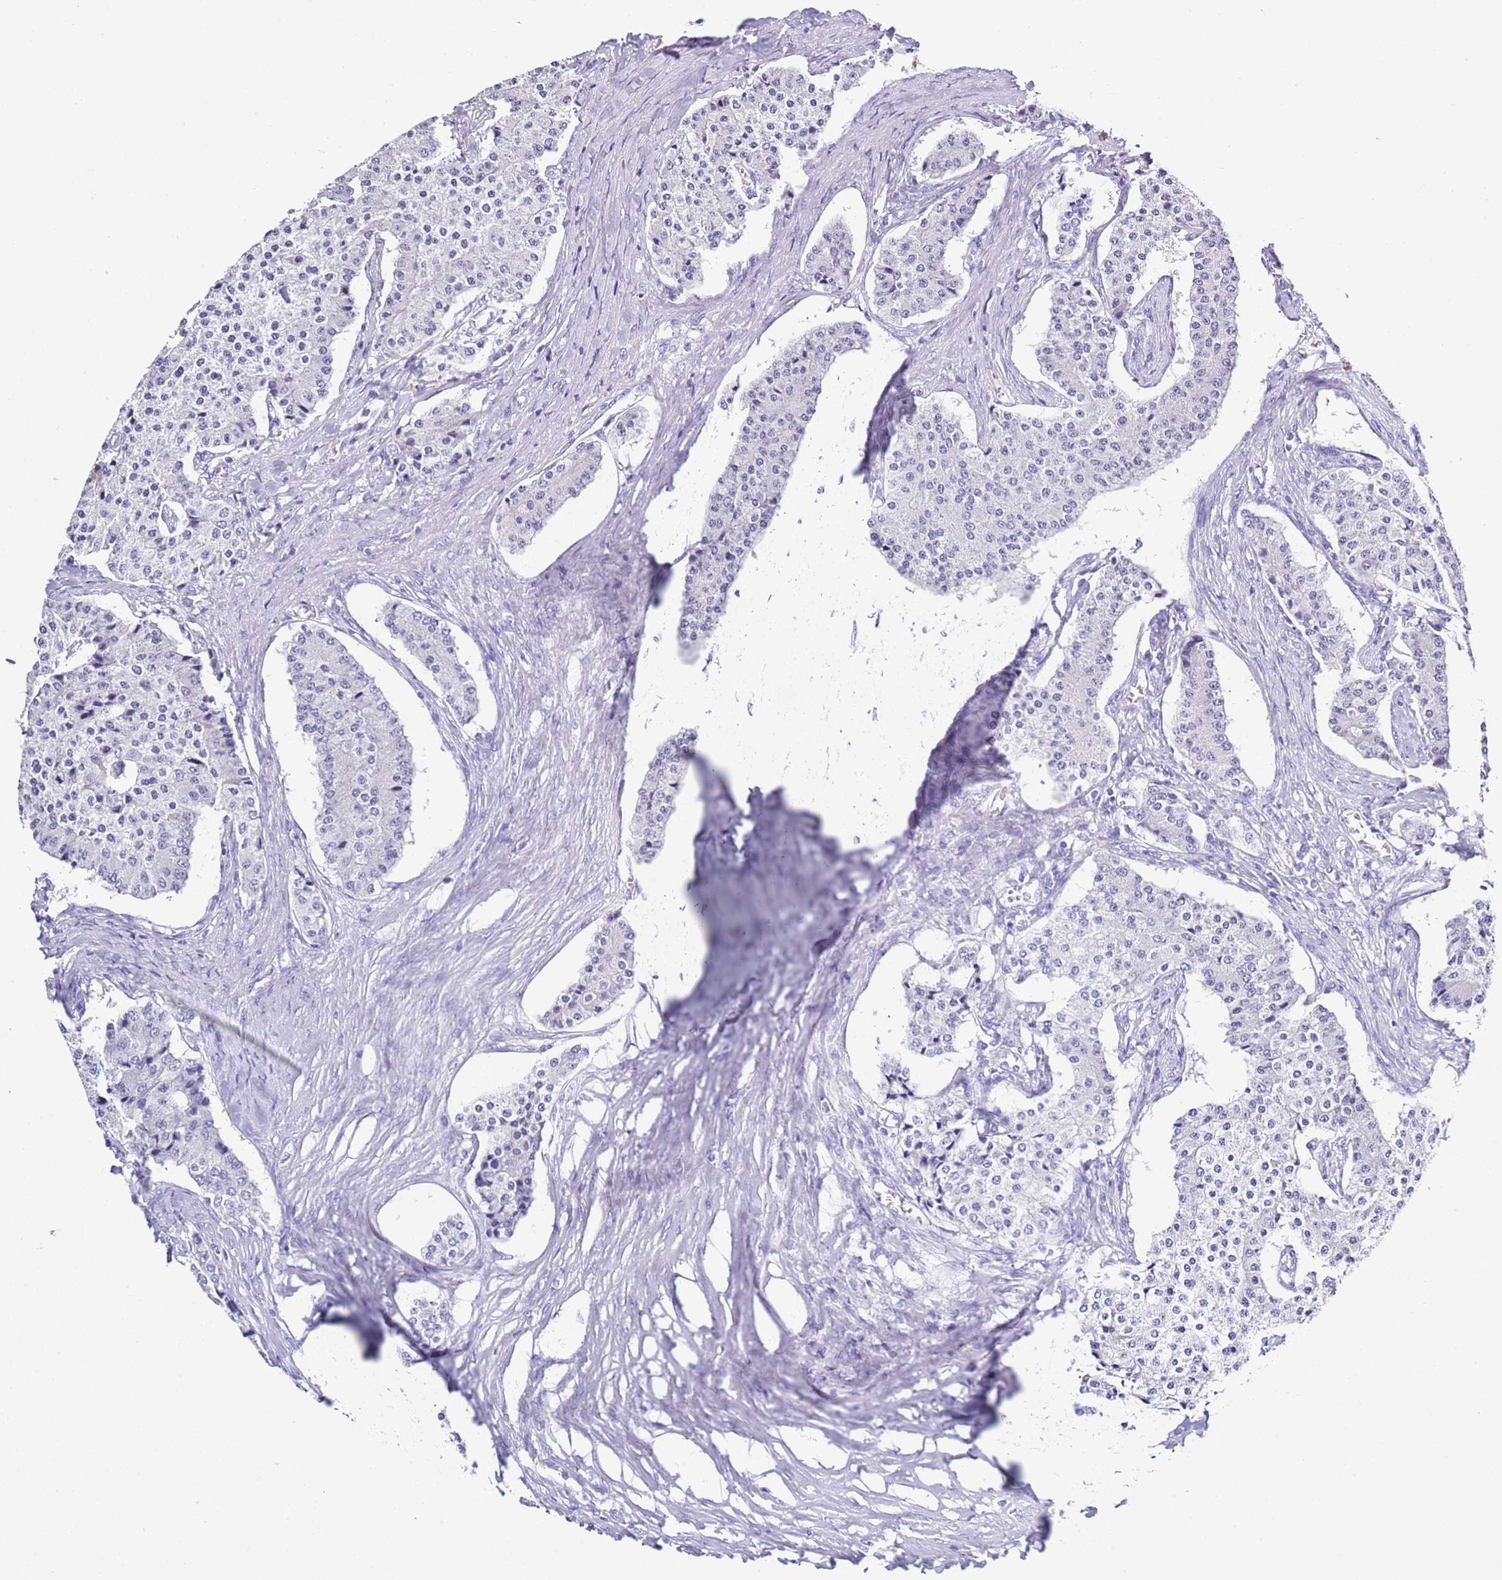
{"staining": {"intensity": "negative", "quantity": "none", "location": "none"}, "tissue": "carcinoid", "cell_type": "Tumor cells", "image_type": "cancer", "snomed": [{"axis": "morphology", "description": "Carcinoid, malignant, NOS"}, {"axis": "topography", "description": "Colon"}], "caption": "Tumor cells show no significant staining in carcinoid. The staining was performed using DAB (3,3'-diaminobenzidine) to visualize the protein expression in brown, while the nuclei were stained in blue with hematoxylin (Magnification: 20x).", "gene": "PTBP2", "patient": {"sex": "female", "age": 52}}